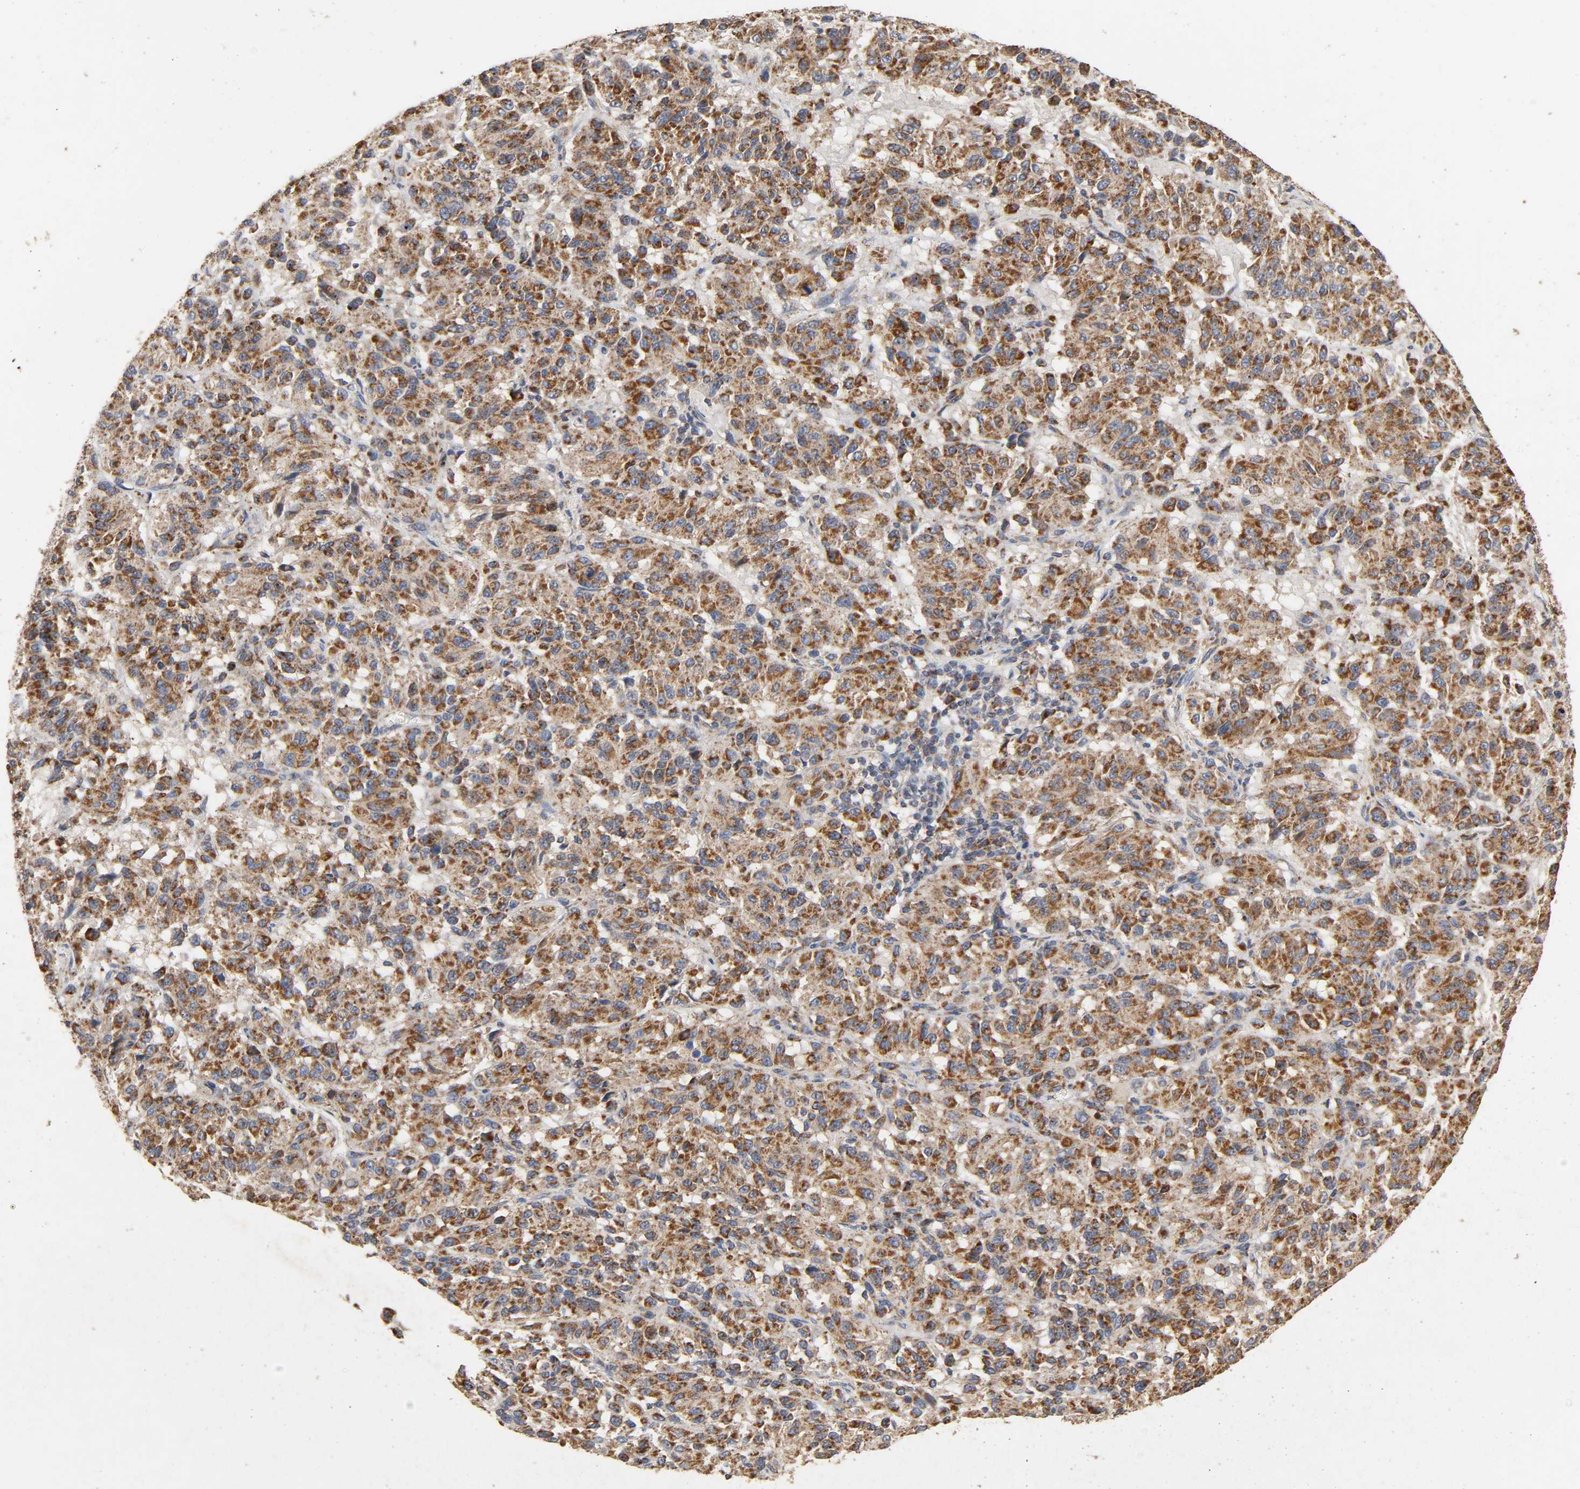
{"staining": {"intensity": "strong", "quantity": ">75%", "location": "cytoplasmic/membranous"}, "tissue": "melanoma", "cell_type": "Tumor cells", "image_type": "cancer", "snomed": [{"axis": "morphology", "description": "Malignant melanoma, Metastatic site"}, {"axis": "topography", "description": "Lung"}], "caption": "Strong cytoplasmic/membranous positivity is appreciated in about >75% of tumor cells in malignant melanoma (metastatic site).", "gene": "NDUFS3", "patient": {"sex": "male", "age": 64}}